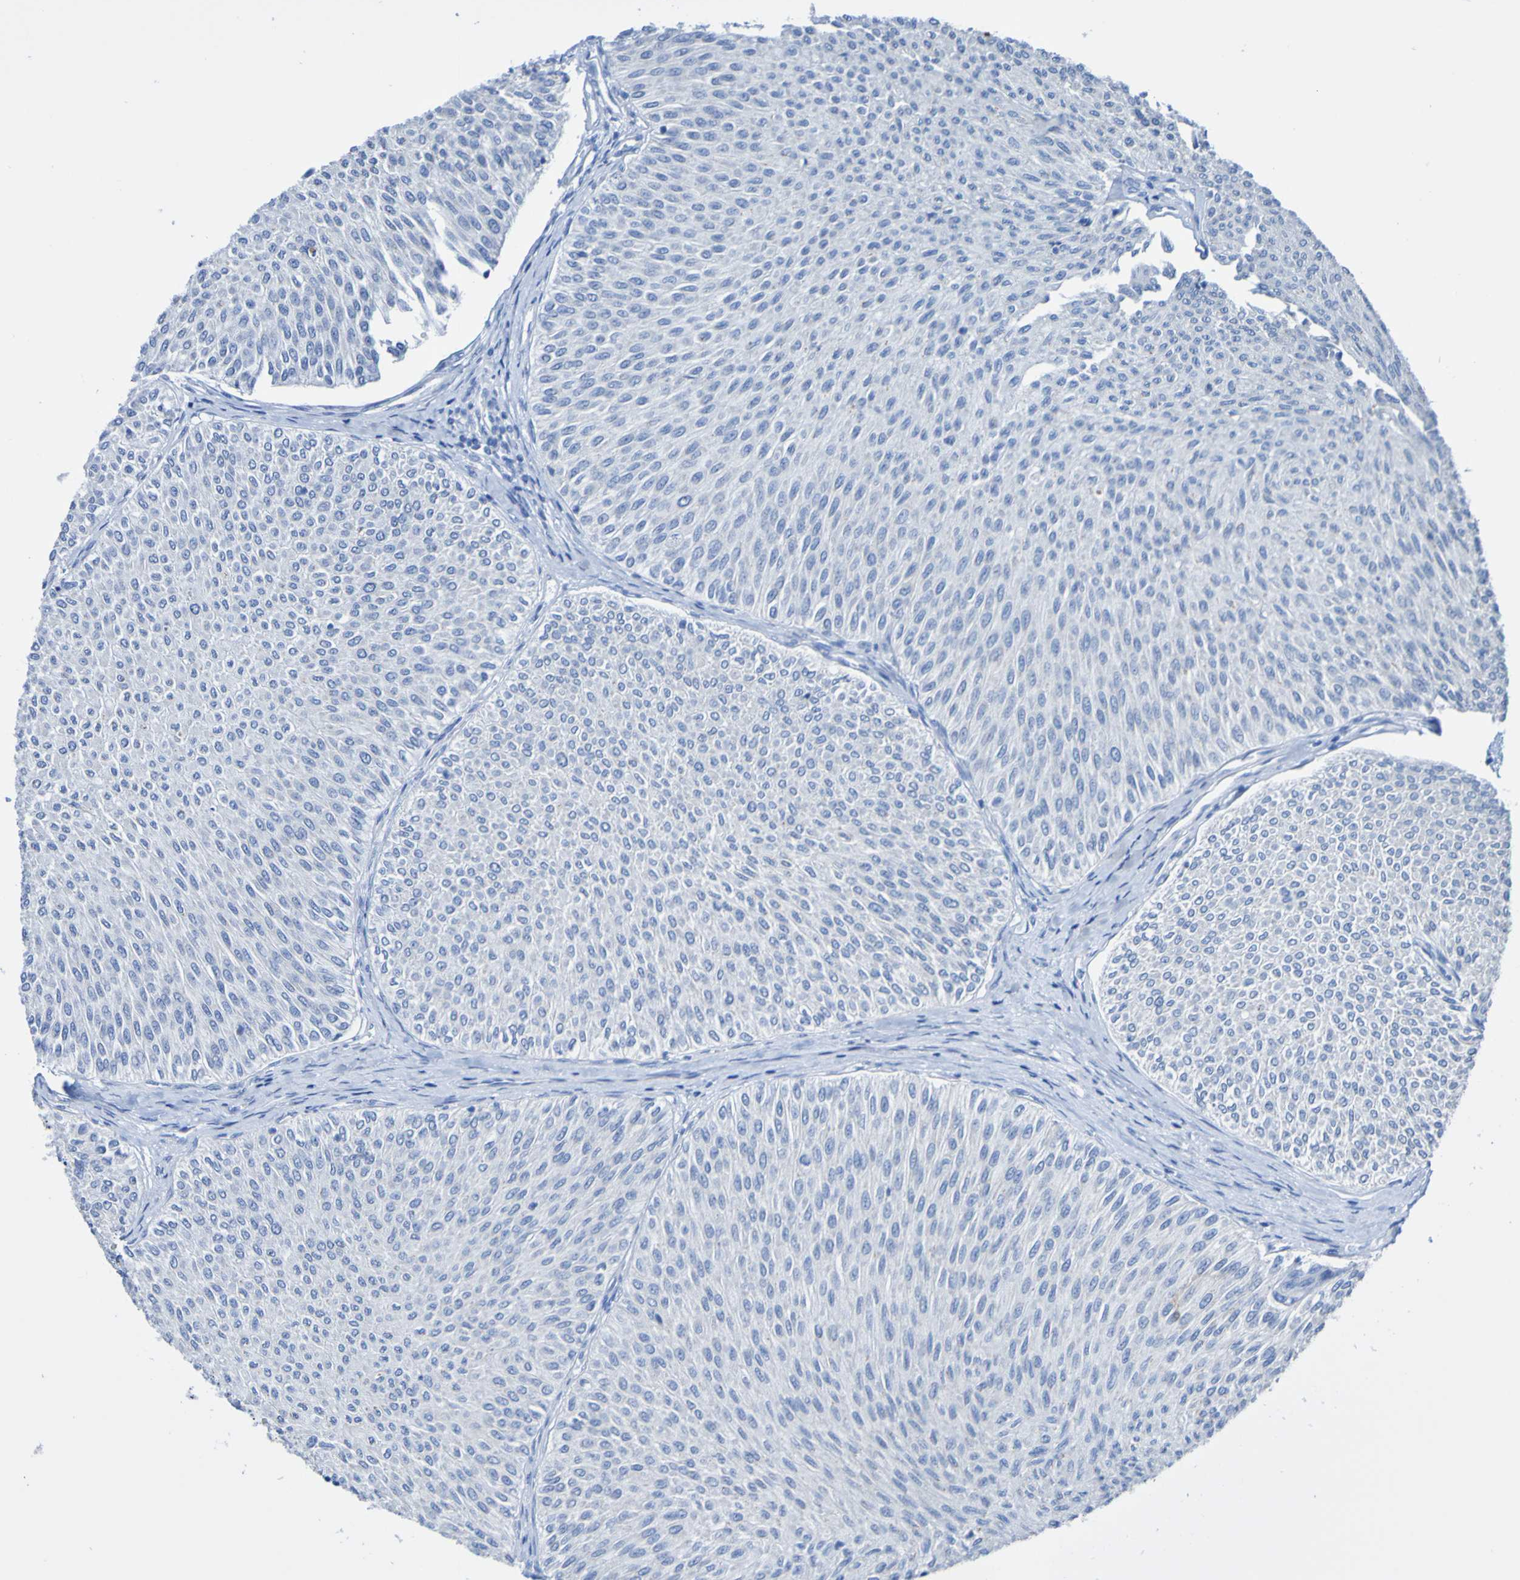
{"staining": {"intensity": "negative", "quantity": "none", "location": "none"}, "tissue": "urothelial cancer", "cell_type": "Tumor cells", "image_type": "cancer", "snomed": [{"axis": "morphology", "description": "Urothelial carcinoma, Low grade"}, {"axis": "topography", "description": "Urinary bladder"}], "caption": "An immunohistochemistry image of urothelial carcinoma (low-grade) is shown. There is no staining in tumor cells of urothelial carcinoma (low-grade). Nuclei are stained in blue.", "gene": "ACMSD", "patient": {"sex": "male", "age": 78}}